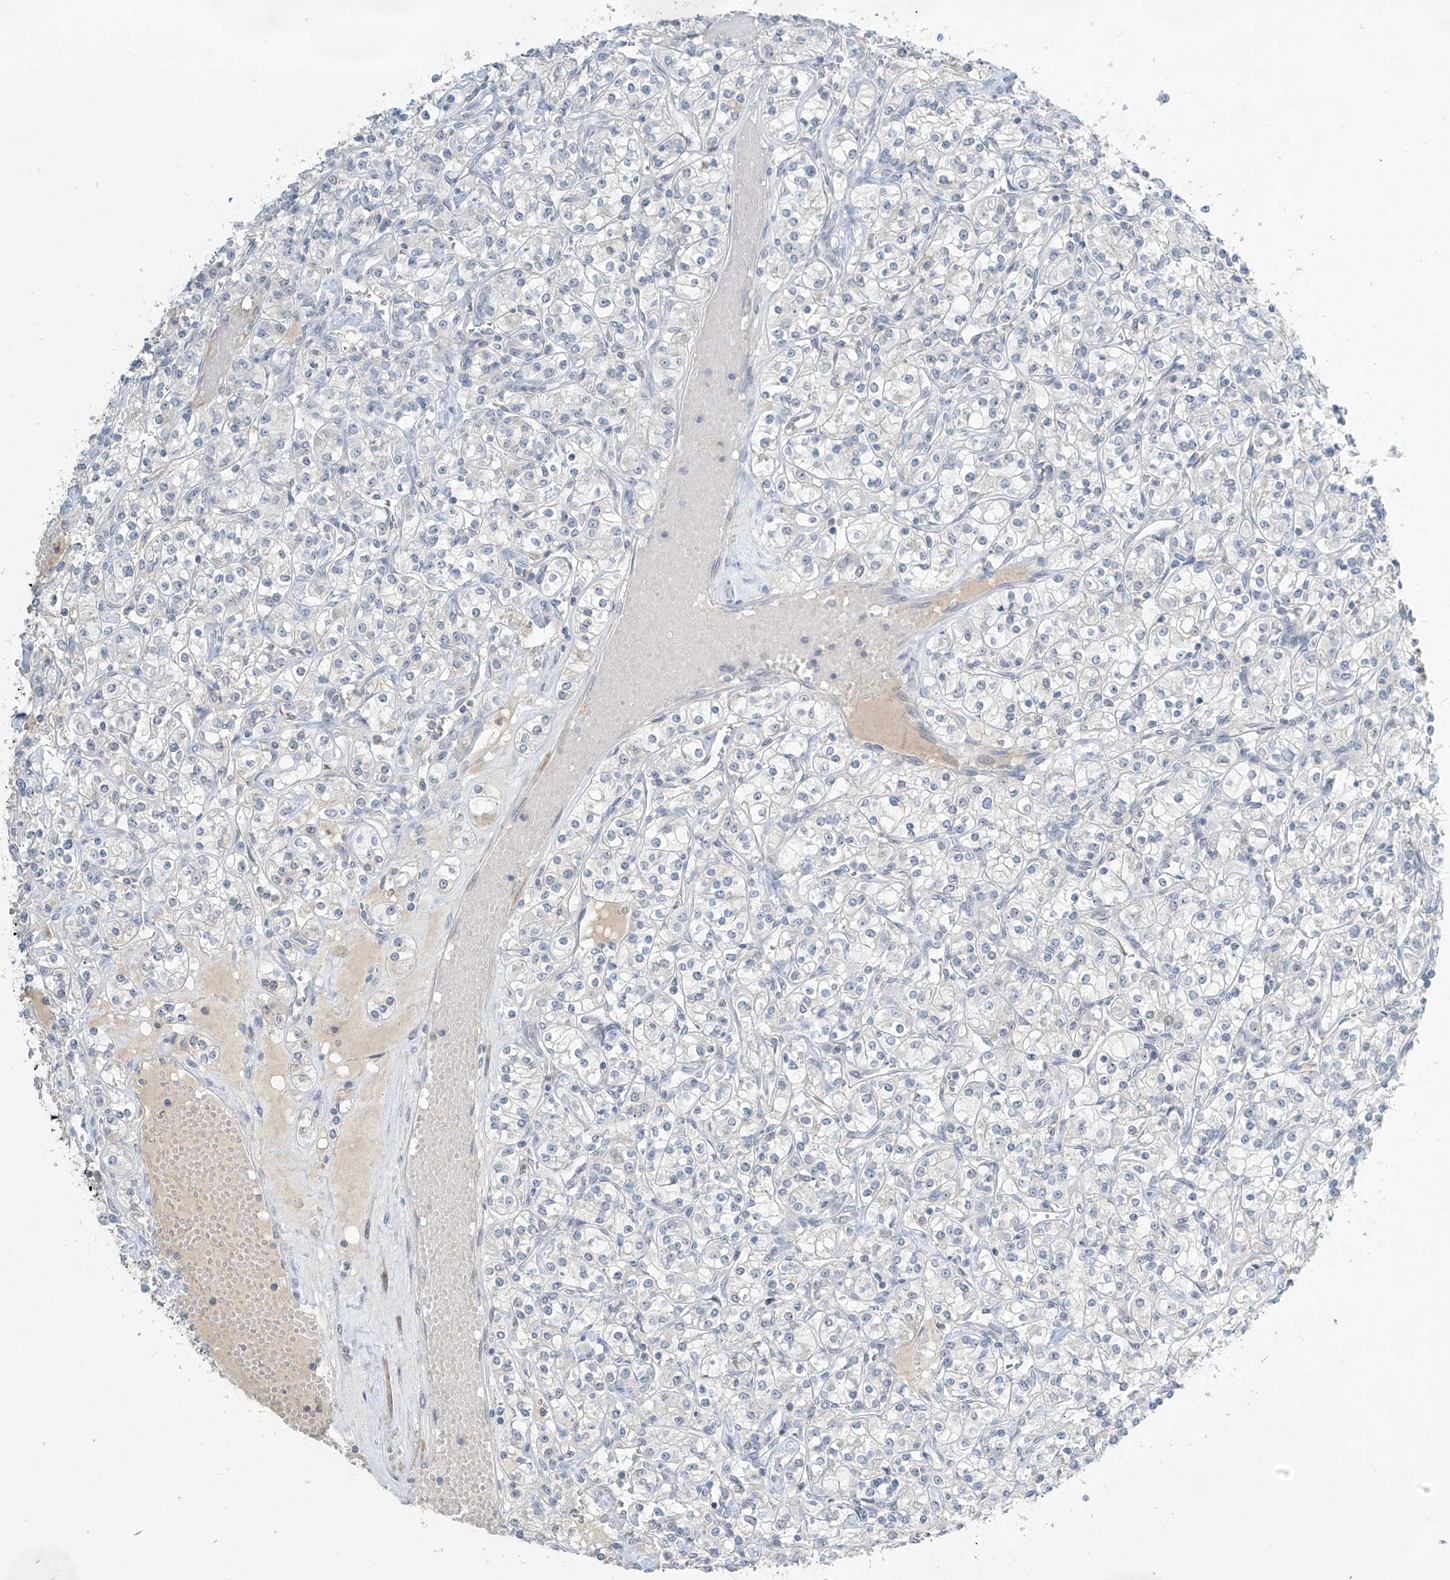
{"staining": {"intensity": "negative", "quantity": "none", "location": "none"}, "tissue": "renal cancer", "cell_type": "Tumor cells", "image_type": "cancer", "snomed": [{"axis": "morphology", "description": "Adenocarcinoma, NOS"}, {"axis": "topography", "description": "Kidney"}], "caption": "Immunohistochemistry (IHC) of renal cancer exhibits no expression in tumor cells.", "gene": "METAP1D", "patient": {"sex": "male", "age": 77}}